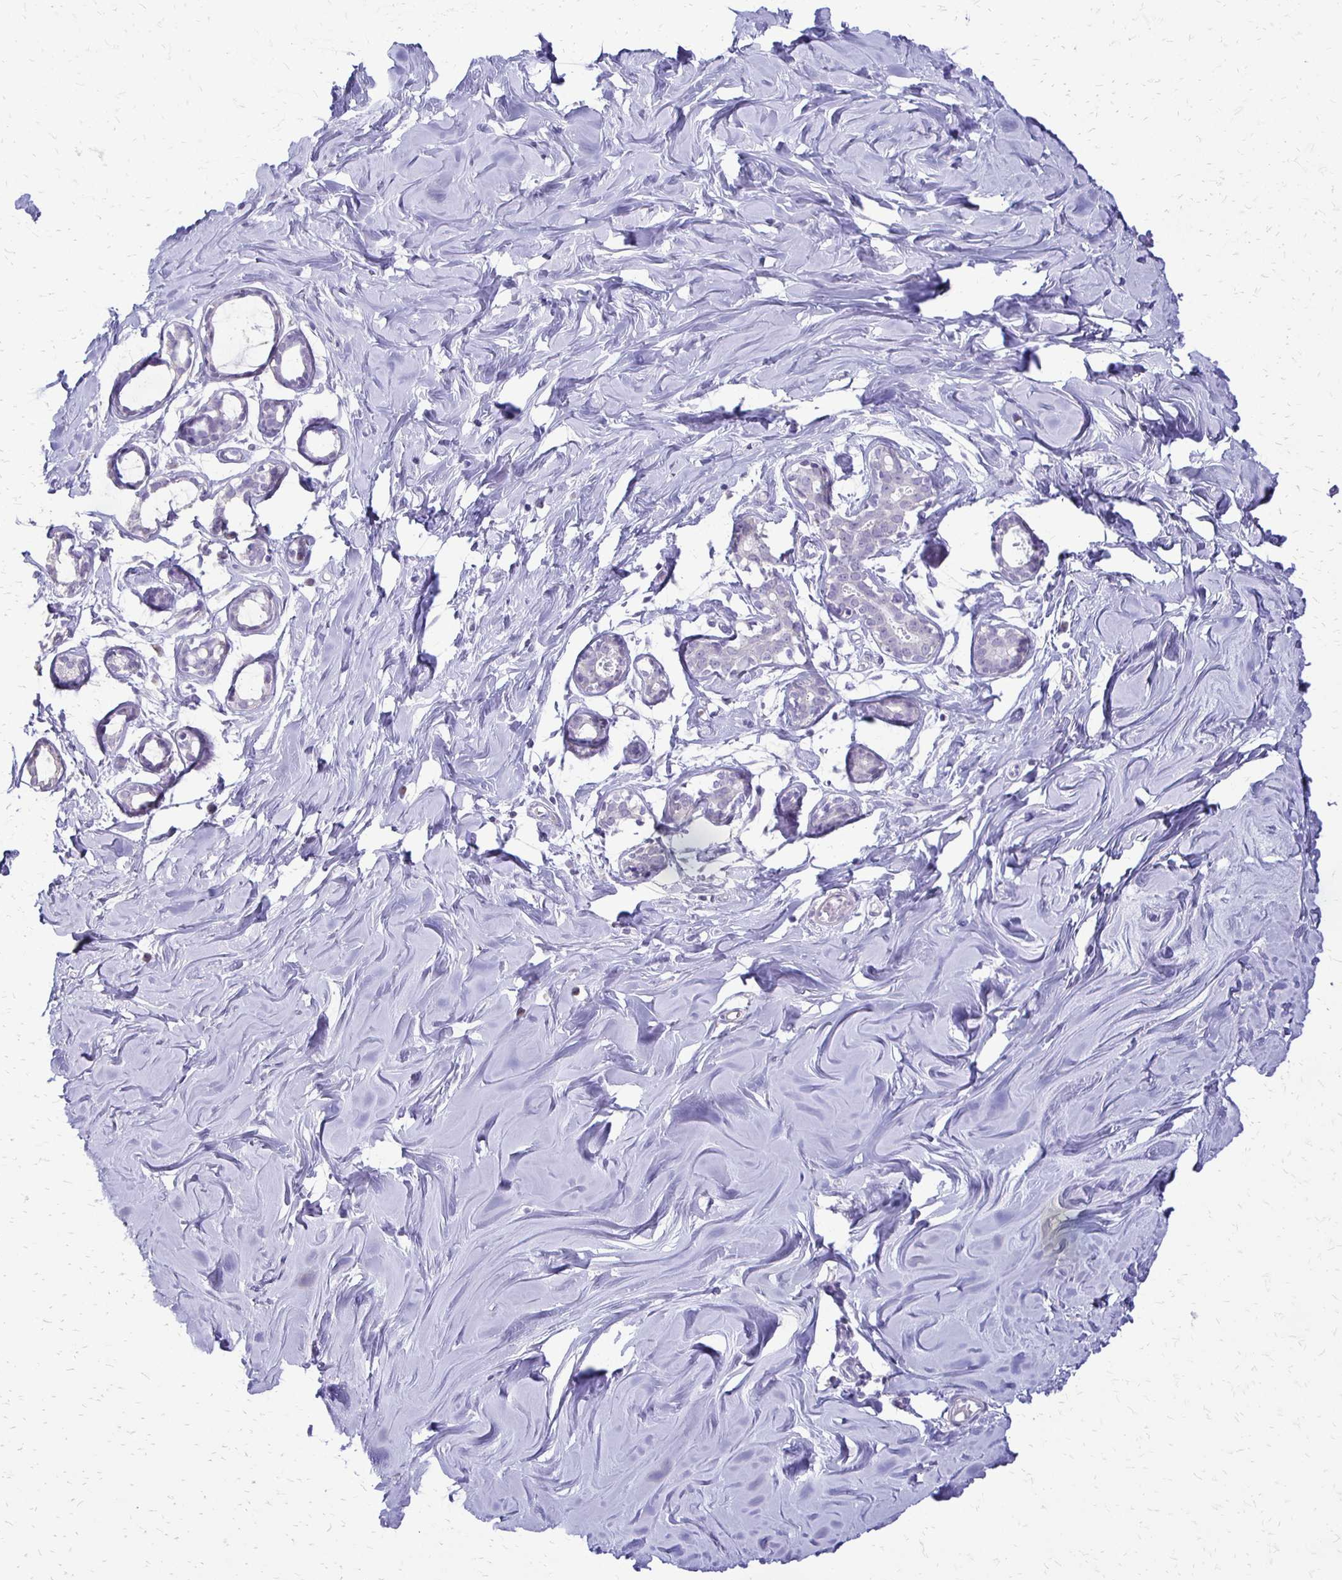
{"staining": {"intensity": "negative", "quantity": "none", "location": "none"}, "tissue": "breast", "cell_type": "Adipocytes", "image_type": "normal", "snomed": [{"axis": "morphology", "description": "Normal tissue, NOS"}, {"axis": "topography", "description": "Breast"}], "caption": "Adipocytes are negative for brown protein staining in normal breast.", "gene": "ALPG", "patient": {"sex": "female", "age": 27}}